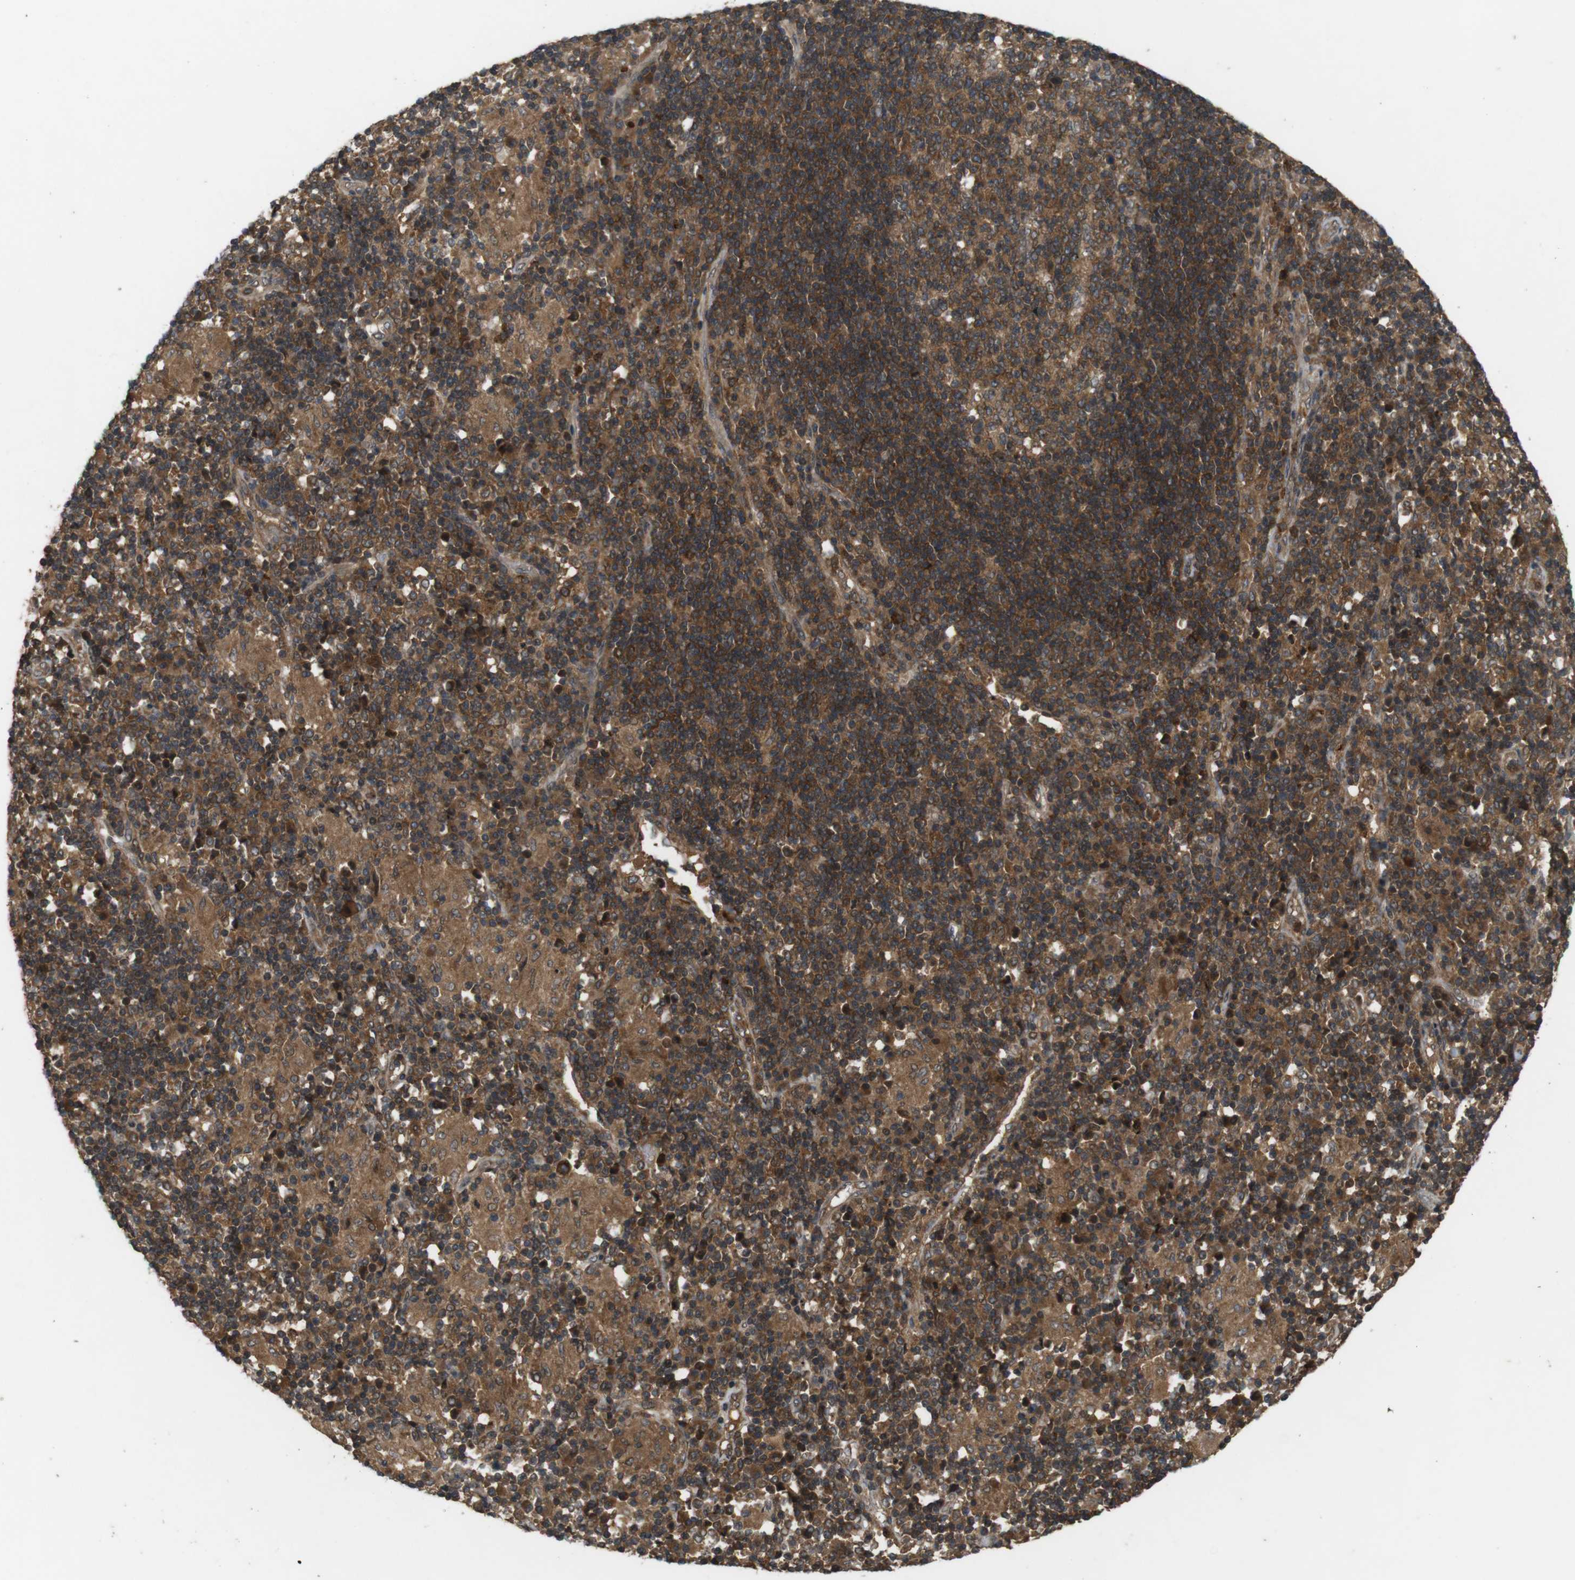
{"staining": {"intensity": "weak", "quantity": ">75%", "location": "cytoplasmic/membranous"}, "tissue": "adipose tissue", "cell_type": "Adipocytes", "image_type": "normal", "snomed": [{"axis": "morphology", "description": "Normal tissue, NOS"}, {"axis": "morphology", "description": "Adenocarcinoma, NOS"}, {"axis": "topography", "description": "Esophagus"}], "caption": "An image of human adipose tissue stained for a protein reveals weak cytoplasmic/membranous brown staining in adipocytes. The staining was performed using DAB (3,3'-diaminobenzidine) to visualize the protein expression in brown, while the nuclei were stained in blue with hematoxylin (Magnification: 20x).", "gene": "NFKBIE", "patient": {"sex": "male", "age": 62}}